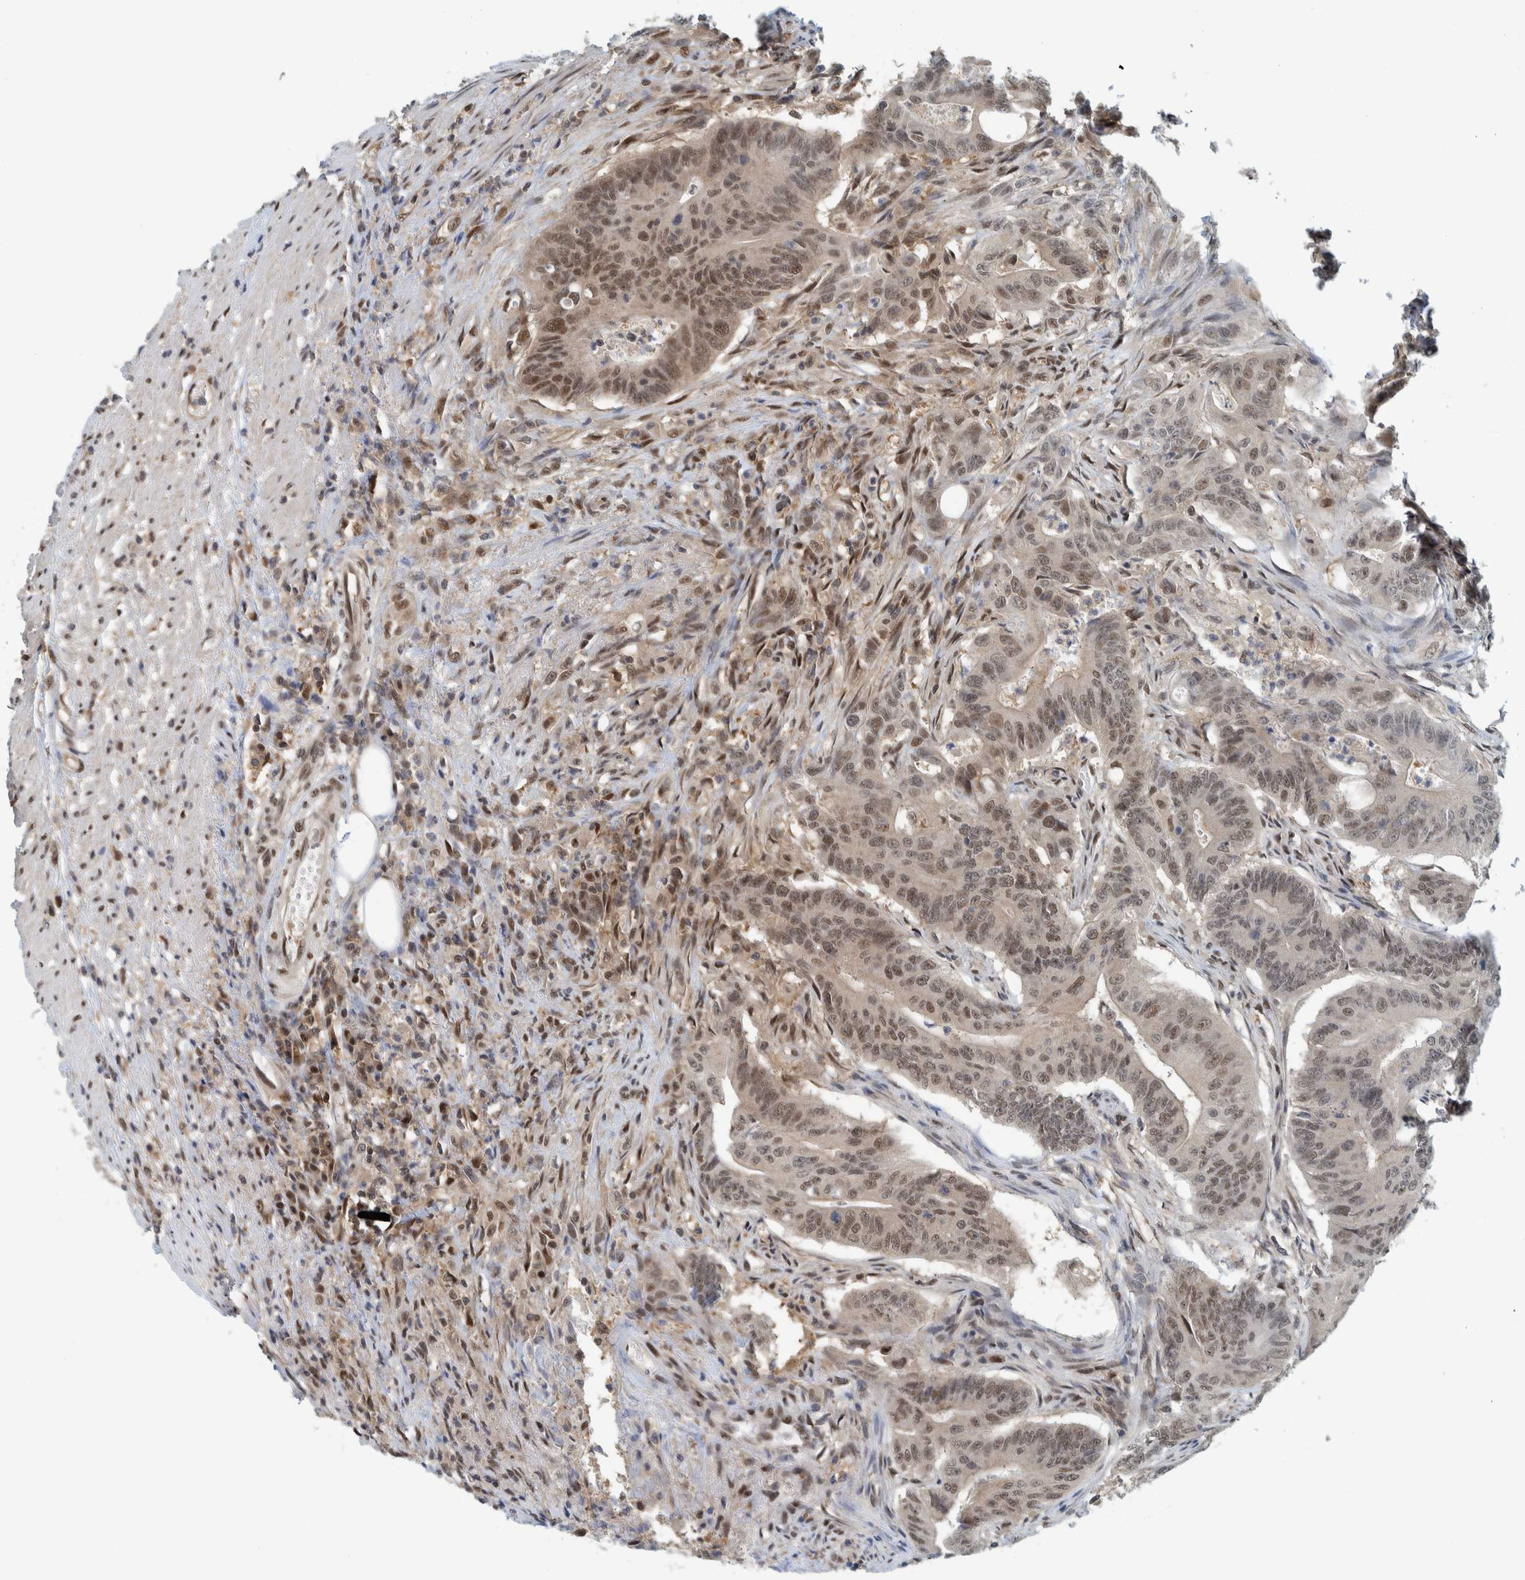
{"staining": {"intensity": "weak", "quantity": ">75%", "location": "nuclear"}, "tissue": "colorectal cancer", "cell_type": "Tumor cells", "image_type": "cancer", "snomed": [{"axis": "morphology", "description": "Adenoma, NOS"}, {"axis": "morphology", "description": "Adenocarcinoma, NOS"}, {"axis": "topography", "description": "Colon"}], "caption": "Tumor cells display low levels of weak nuclear expression in about >75% of cells in colorectal cancer (adenoma).", "gene": "COPS3", "patient": {"sex": "male", "age": 79}}